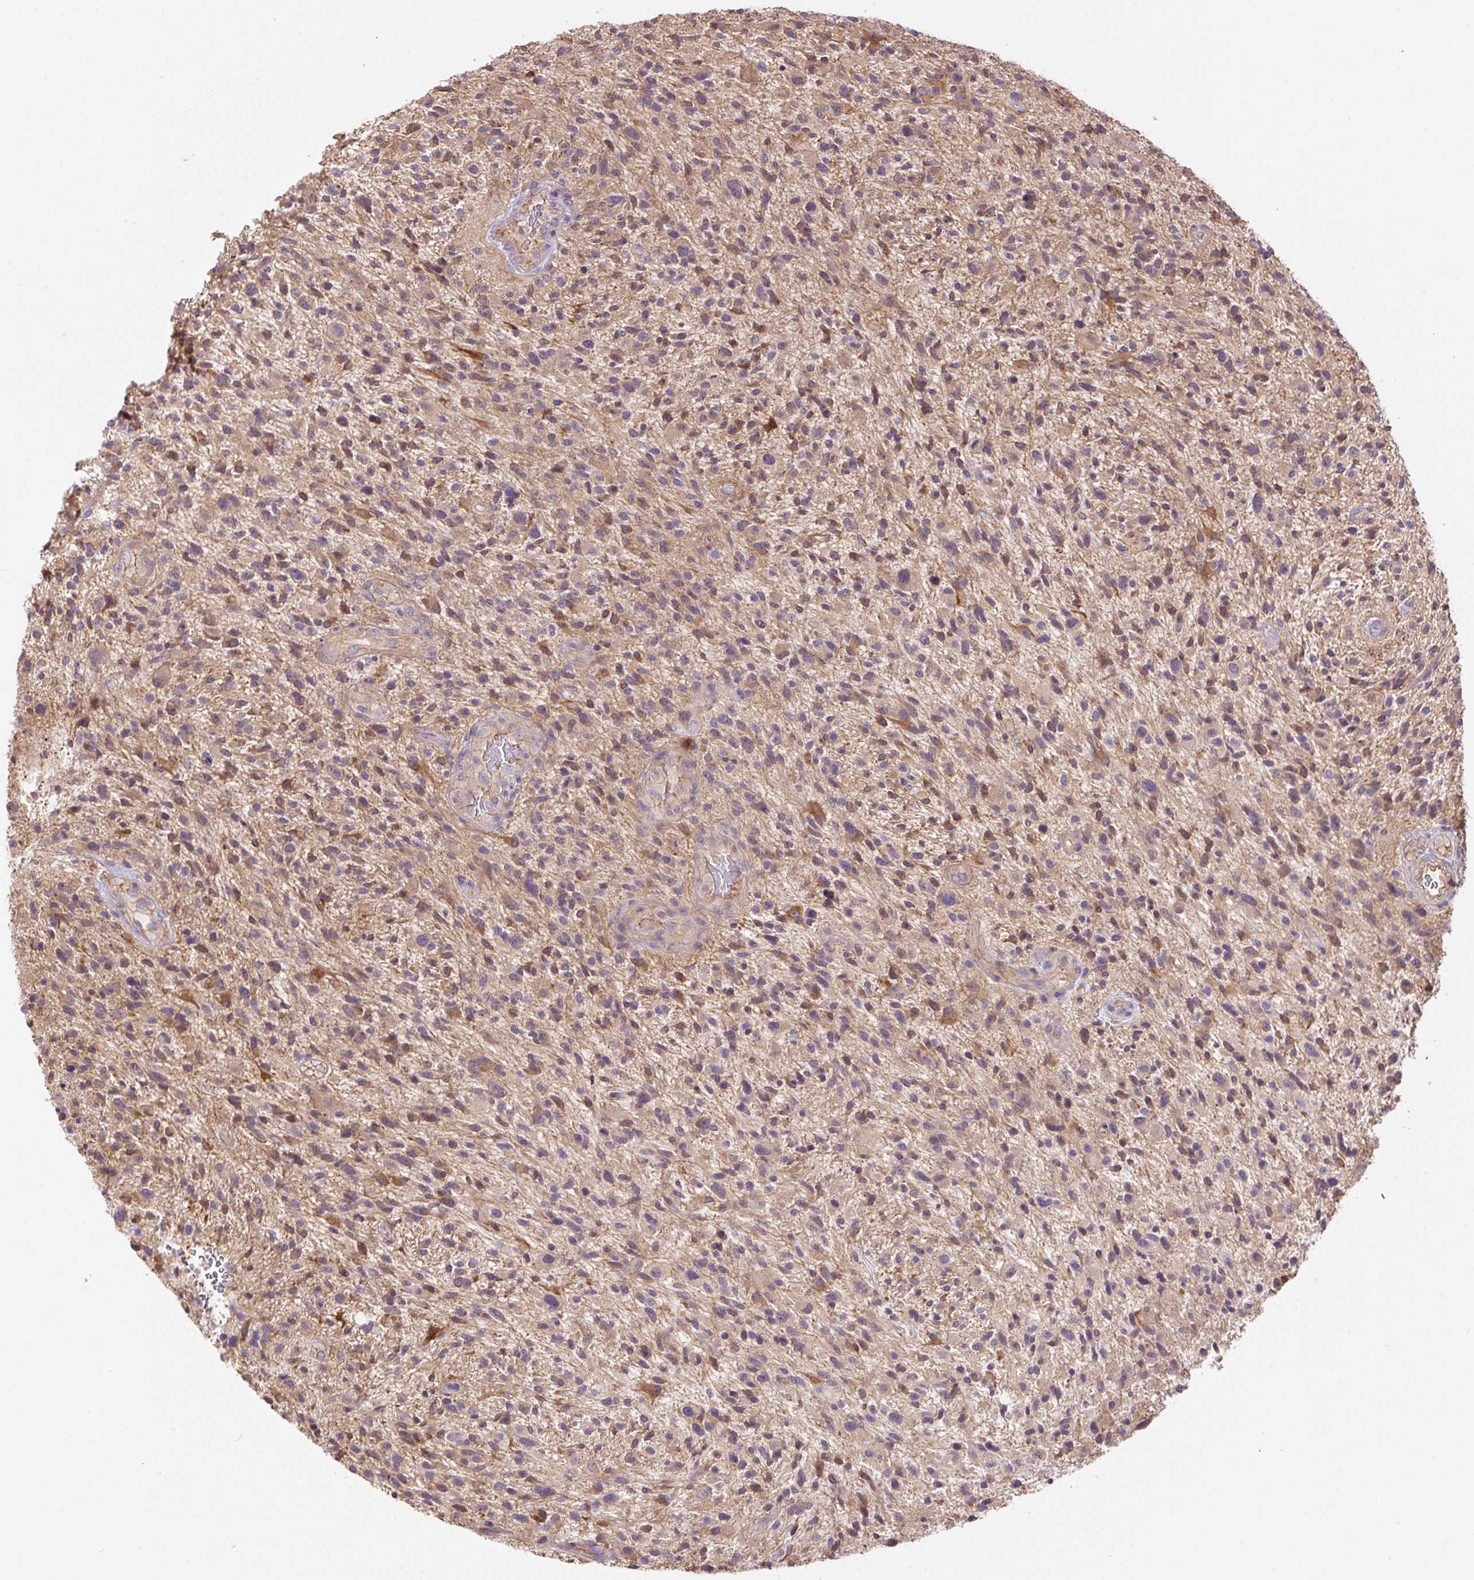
{"staining": {"intensity": "moderate", "quantity": "<25%", "location": "cytoplasmic/membranous"}, "tissue": "glioma", "cell_type": "Tumor cells", "image_type": "cancer", "snomed": [{"axis": "morphology", "description": "Glioma, malignant, High grade"}, {"axis": "topography", "description": "Brain"}], "caption": "The image exhibits staining of malignant glioma (high-grade), revealing moderate cytoplasmic/membranous protein staining (brown color) within tumor cells. (IHC, brightfield microscopy, high magnification).", "gene": "PPME1", "patient": {"sex": "male", "age": 47}}